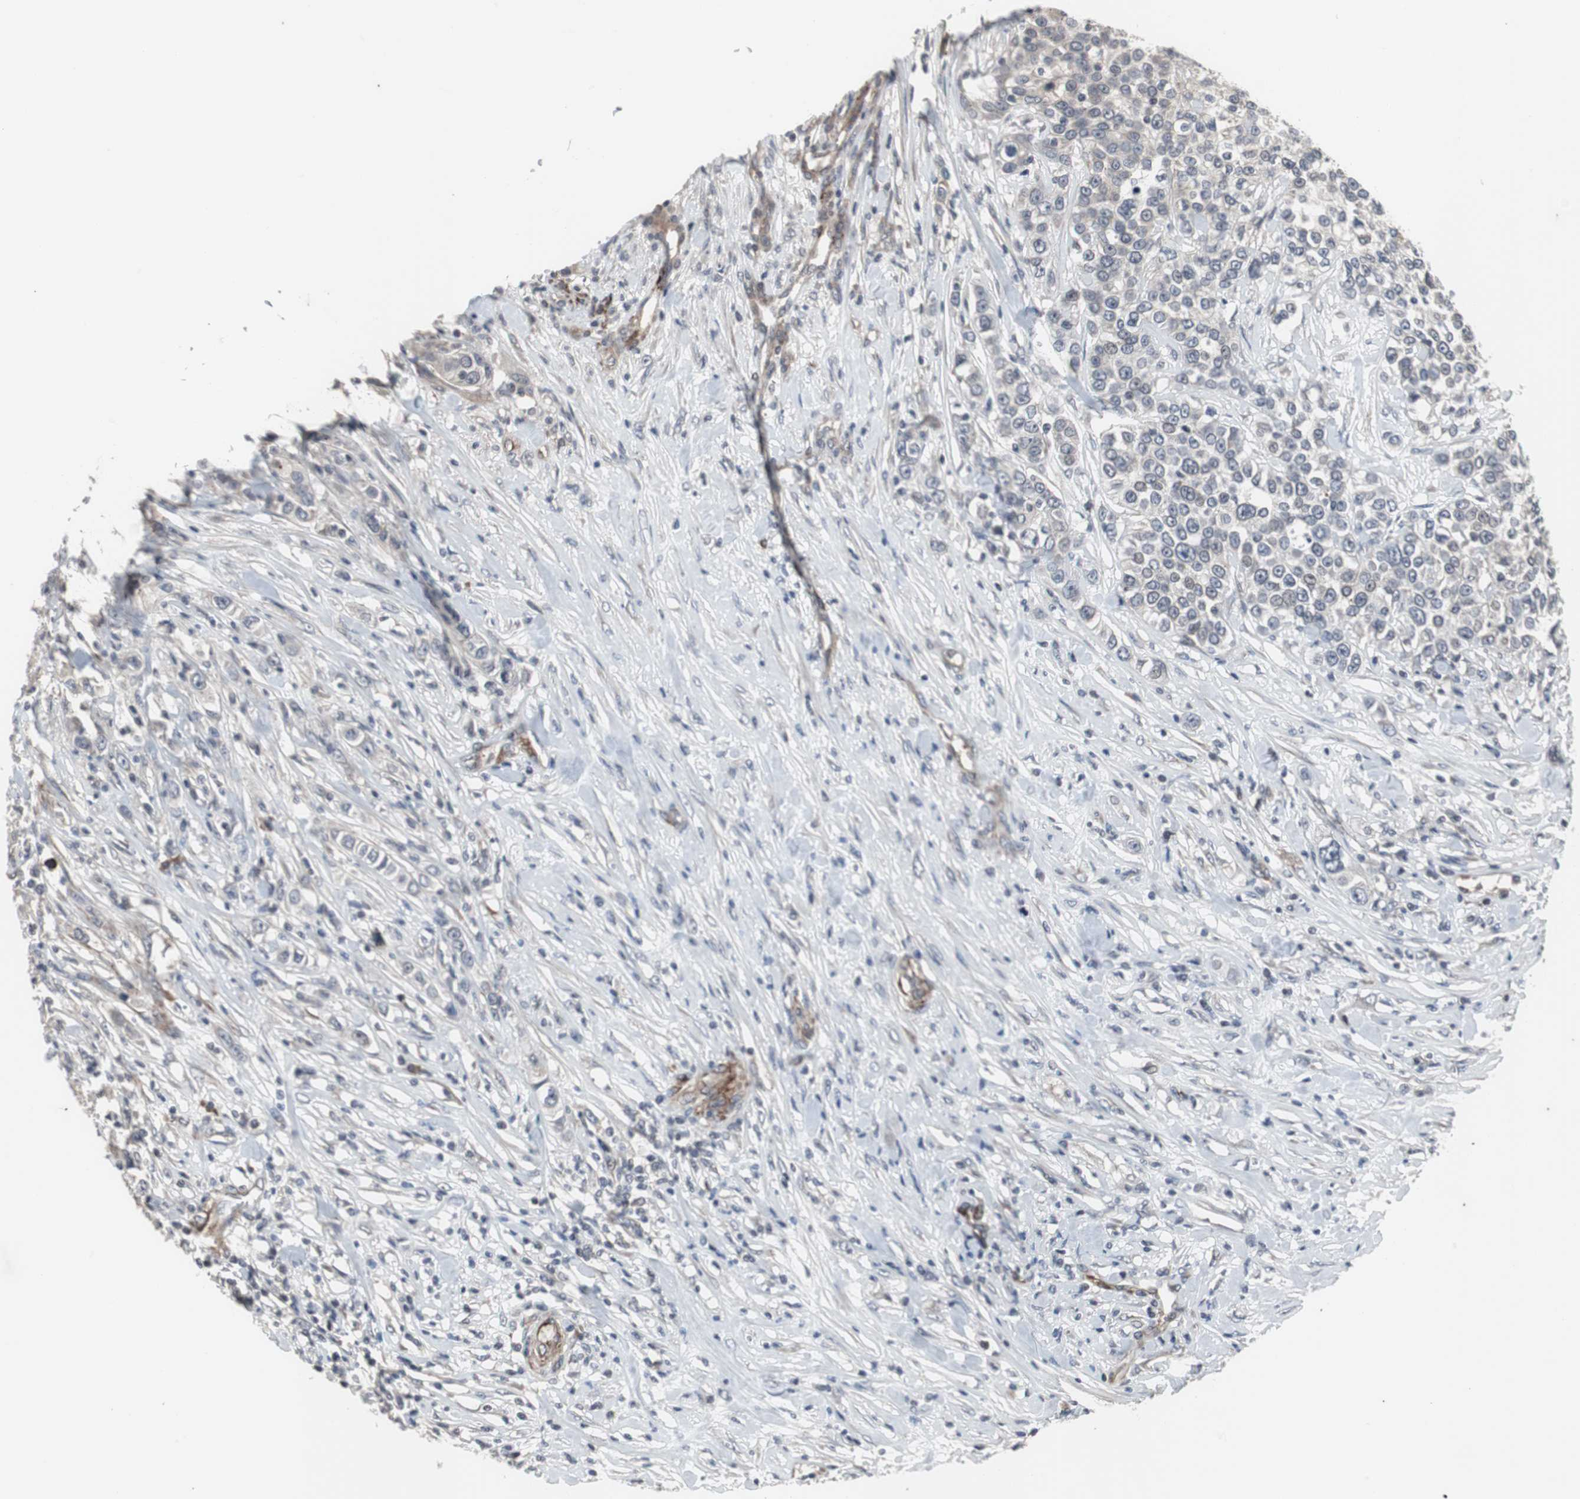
{"staining": {"intensity": "negative", "quantity": "none", "location": "none"}, "tissue": "urothelial cancer", "cell_type": "Tumor cells", "image_type": "cancer", "snomed": [{"axis": "morphology", "description": "Urothelial carcinoma, High grade"}, {"axis": "topography", "description": "Urinary bladder"}], "caption": "Human urothelial cancer stained for a protein using immunohistochemistry shows no expression in tumor cells.", "gene": "CRADD", "patient": {"sex": "female", "age": 80}}